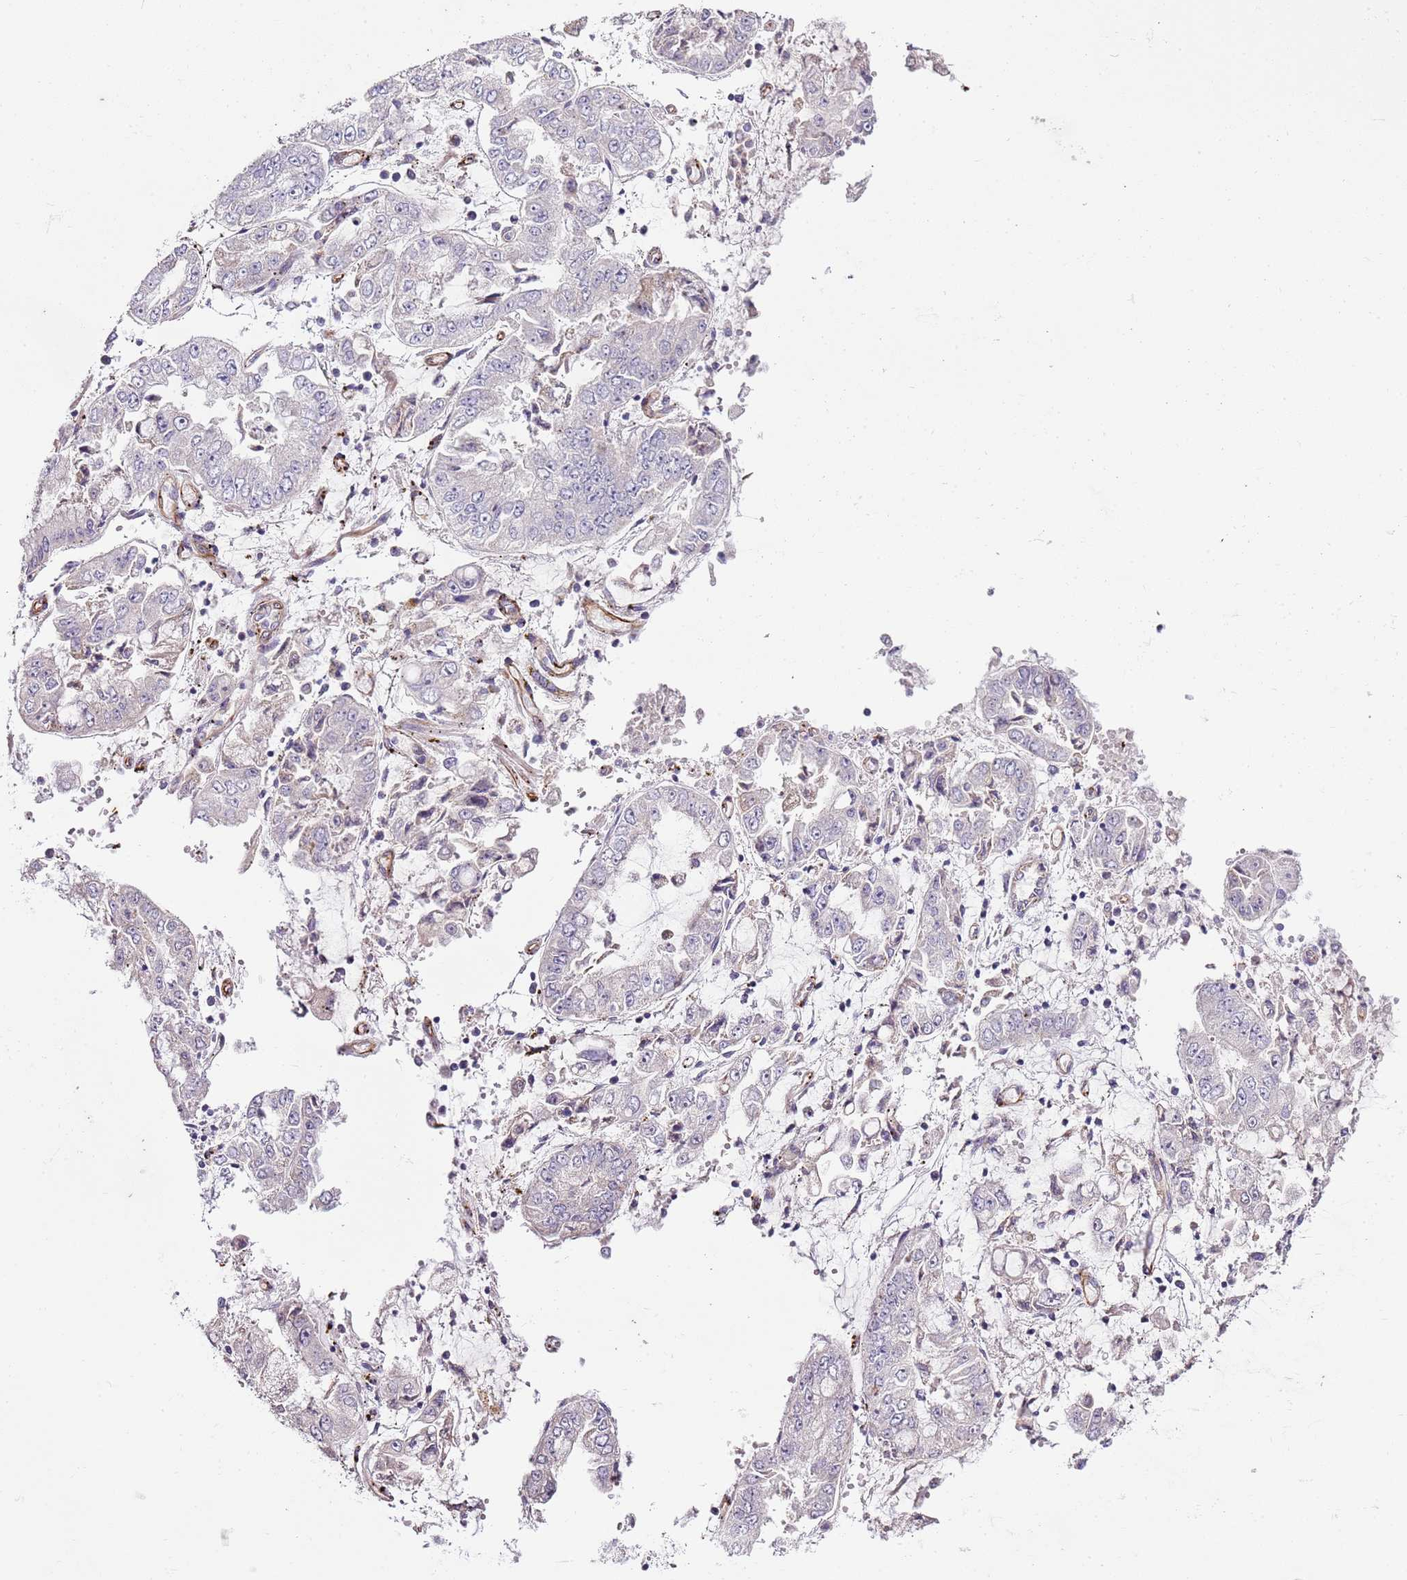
{"staining": {"intensity": "negative", "quantity": "none", "location": "none"}, "tissue": "stomach cancer", "cell_type": "Tumor cells", "image_type": "cancer", "snomed": [{"axis": "morphology", "description": "Adenocarcinoma, NOS"}, {"axis": "topography", "description": "Stomach"}], "caption": "This is an immunohistochemistry (IHC) histopathology image of stomach cancer (adenocarcinoma). There is no positivity in tumor cells.", "gene": "ZNF786", "patient": {"sex": "male", "age": 76}}